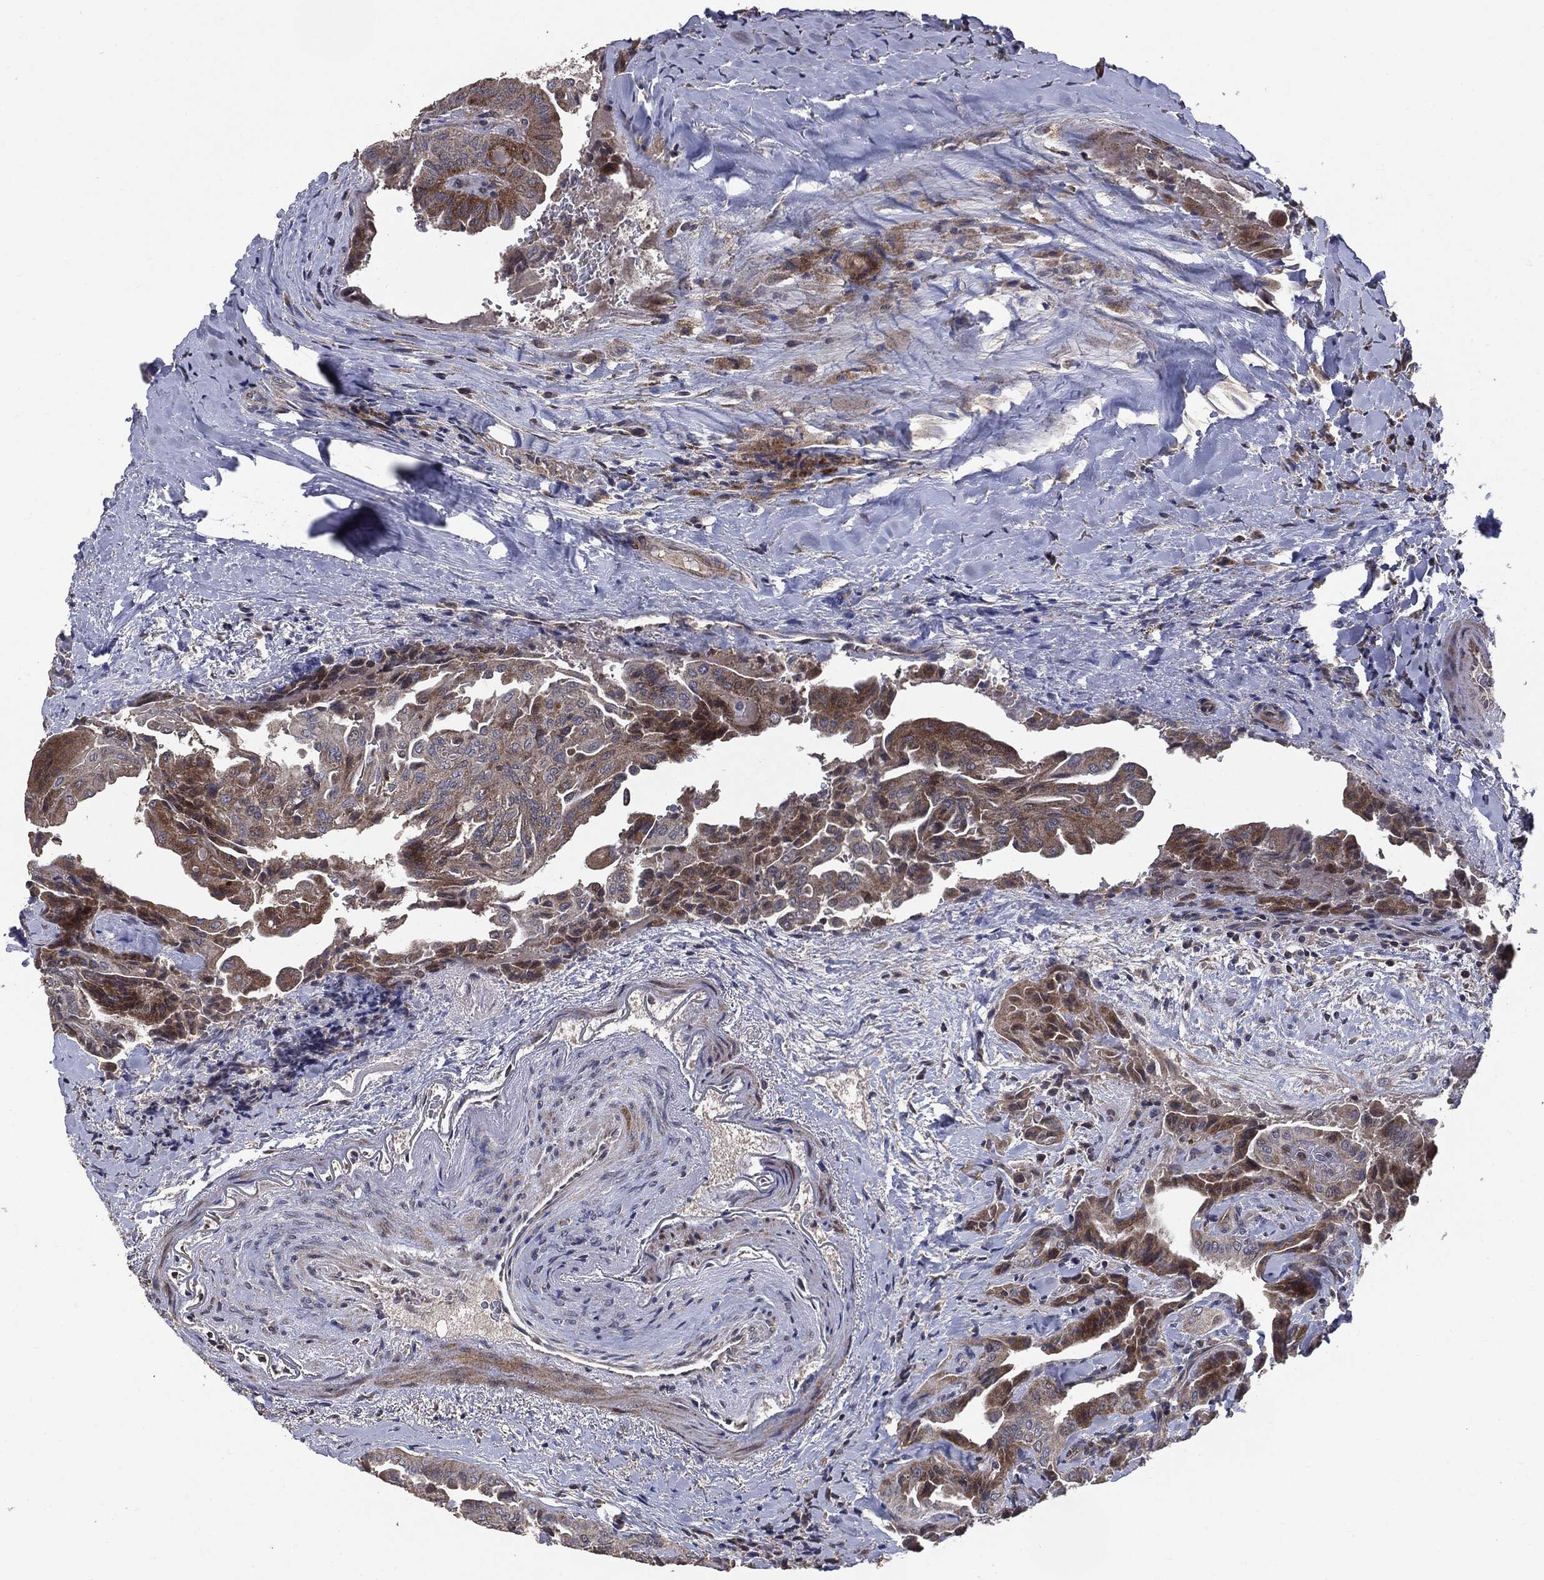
{"staining": {"intensity": "moderate", "quantity": "<25%", "location": "cytoplasmic/membranous"}, "tissue": "thyroid cancer", "cell_type": "Tumor cells", "image_type": "cancer", "snomed": [{"axis": "morphology", "description": "Papillary adenocarcinoma, NOS"}, {"axis": "topography", "description": "Thyroid gland"}], "caption": "Protein expression analysis of human thyroid papillary adenocarcinoma reveals moderate cytoplasmic/membranous expression in approximately <25% of tumor cells. (DAB (3,3'-diaminobenzidine) = brown stain, brightfield microscopy at high magnification).", "gene": "MTOR", "patient": {"sex": "female", "age": 68}}